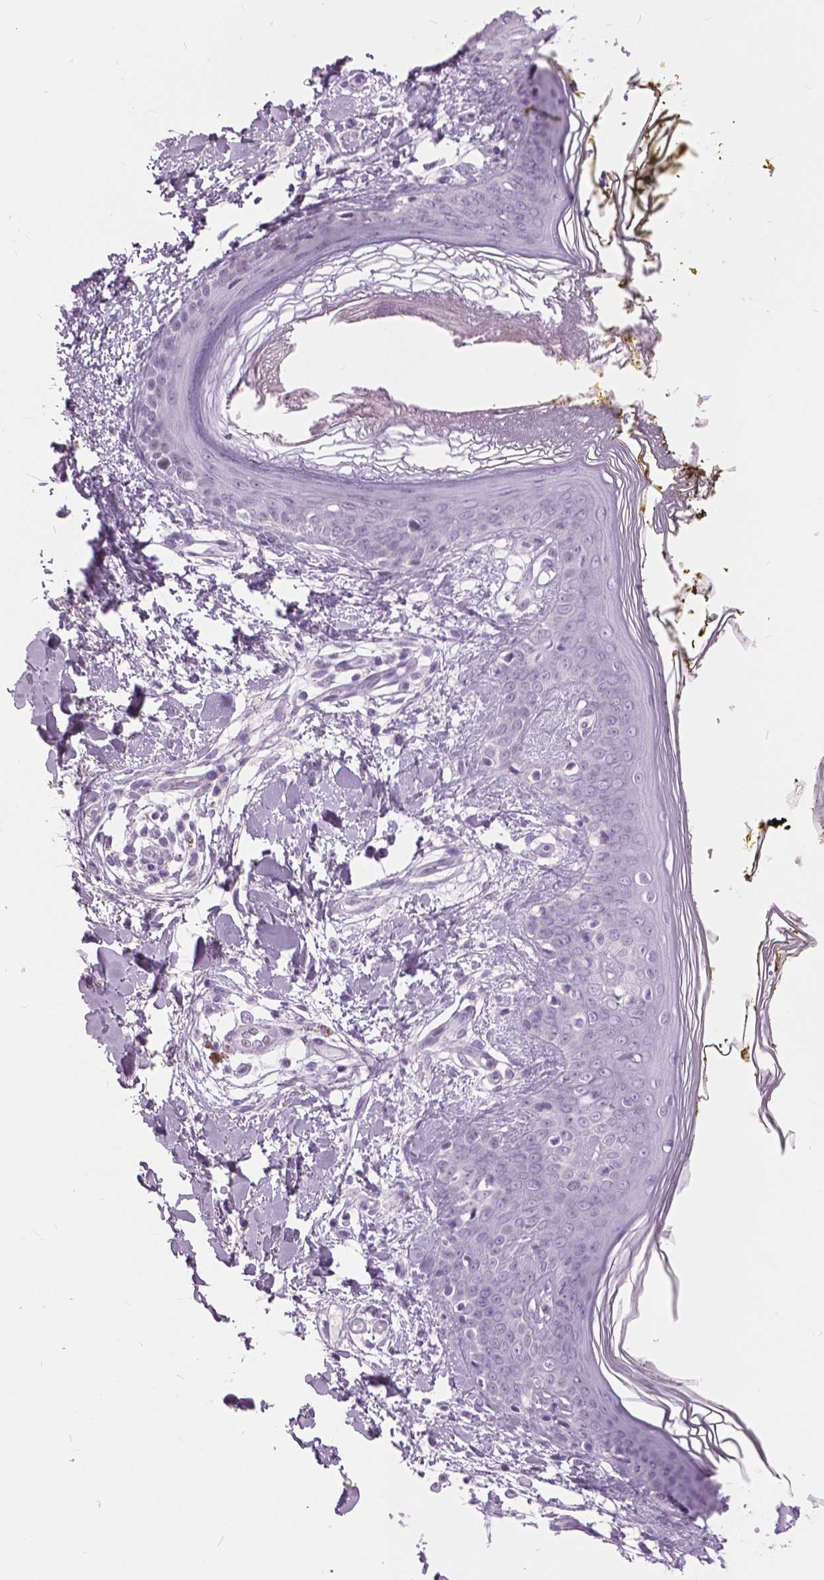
{"staining": {"intensity": "negative", "quantity": "none", "location": "none"}, "tissue": "skin", "cell_type": "Fibroblasts", "image_type": "normal", "snomed": [{"axis": "morphology", "description": "Normal tissue, NOS"}, {"axis": "topography", "description": "Skin"}], "caption": "Immunohistochemistry photomicrograph of benign skin stained for a protein (brown), which displays no expression in fibroblasts. (DAB (3,3'-diaminobenzidine) IHC, high magnification).", "gene": "SFTPD", "patient": {"sex": "female", "age": 34}}